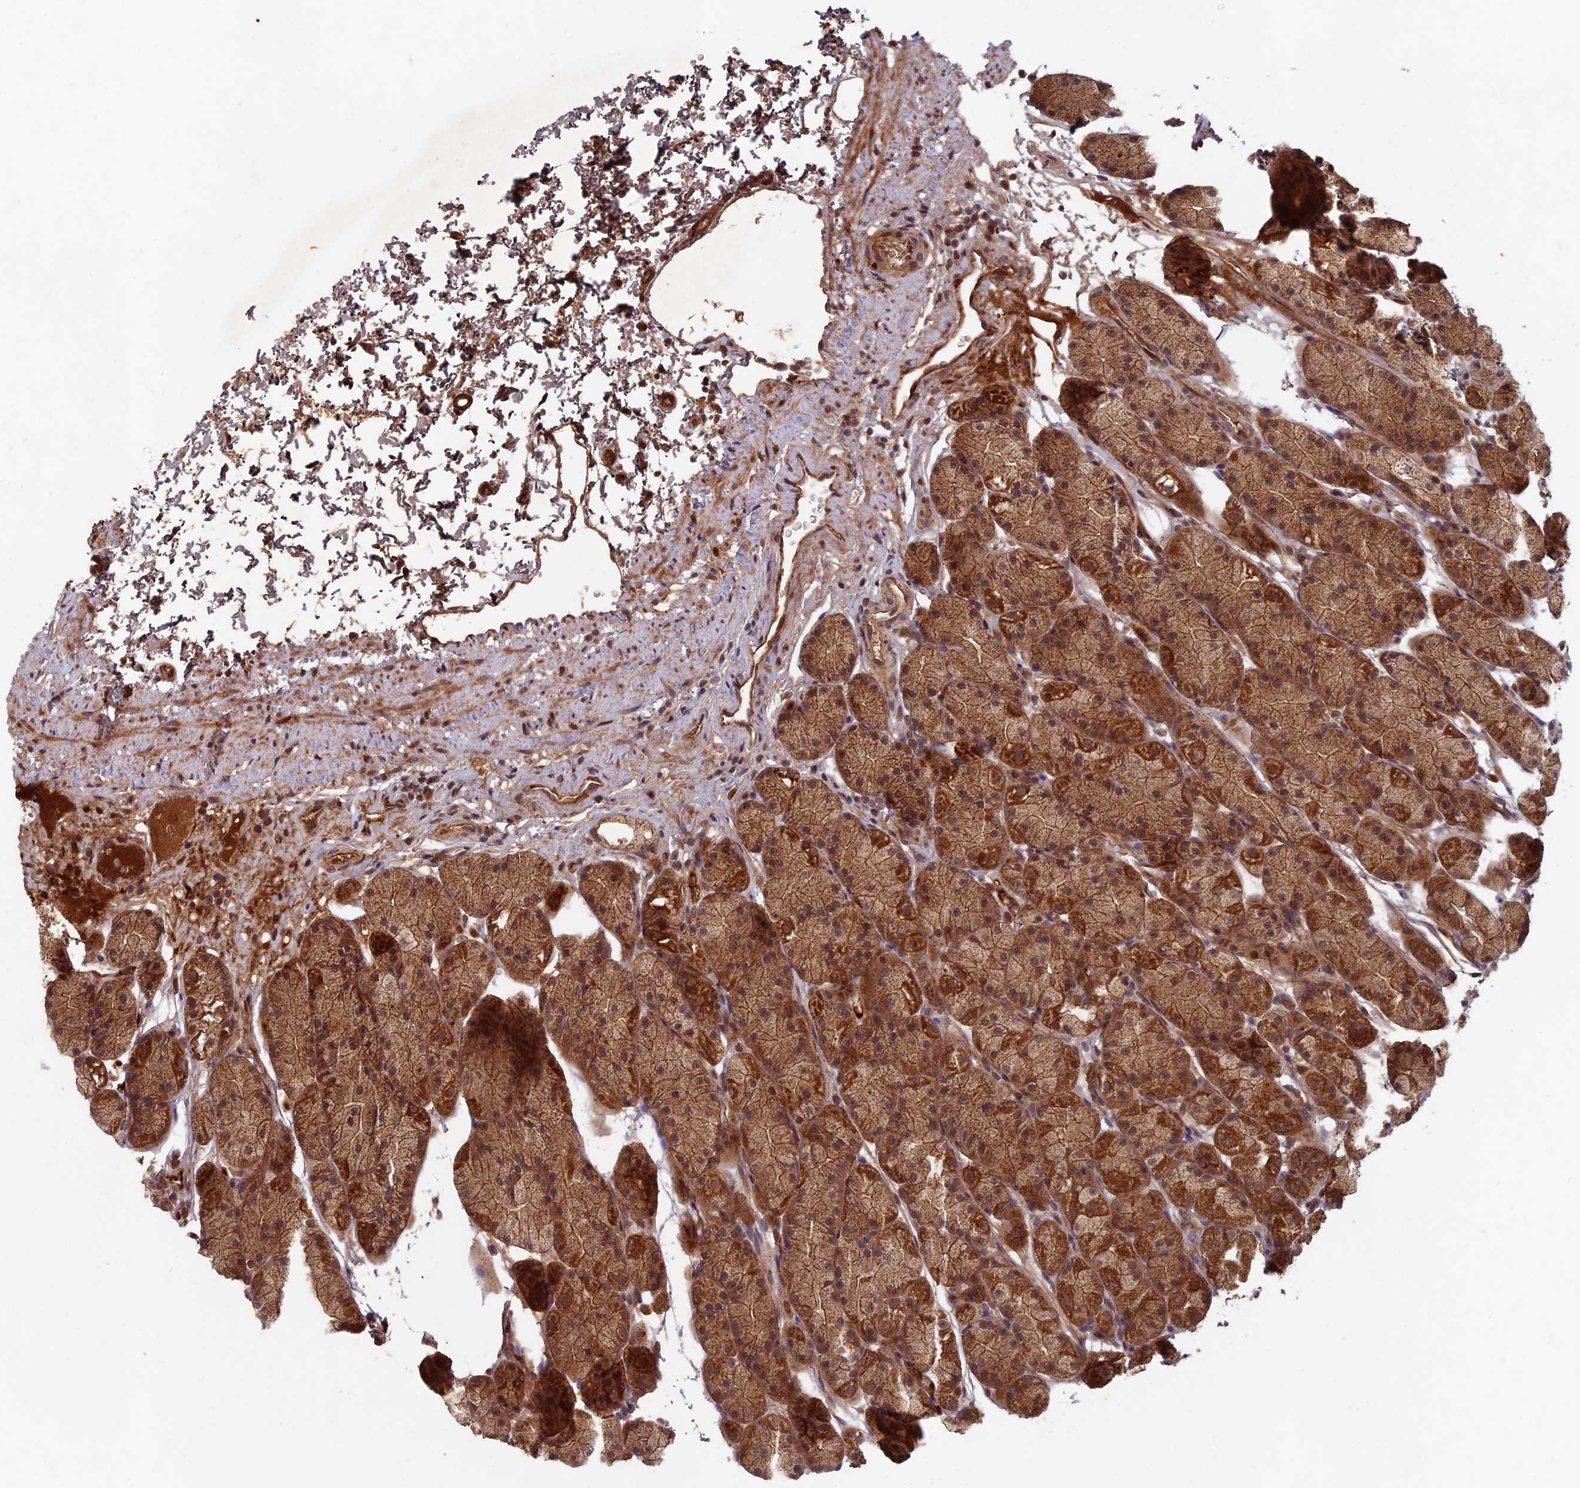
{"staining": {"intensity": "strong", "quantity": ">75%", "location": "cytoplasmic/membranous"}, "tissue": "stomach", "cell_type": "Glandular cells", "image_type": "normal", "snomed": [{"axis": "morphology", "description": "Normal tissue, NOS"}, {"axis": "topography", "description": "Stomach, upper"}, {"axis": "topography", "description": "Stomach"}], "caption": "Benign stomach shows strong cytoplasmic/membranous positivity in about >75% of glandular cells The protein of interest is stained brown, and the nuclei are stained in blue (DAB (3,3'-diaminobenzidine) IHC with brightfield microscopy, high magnification)..", "gene": "RCCD1", "patient": {"sex": "male", "age": 47}}